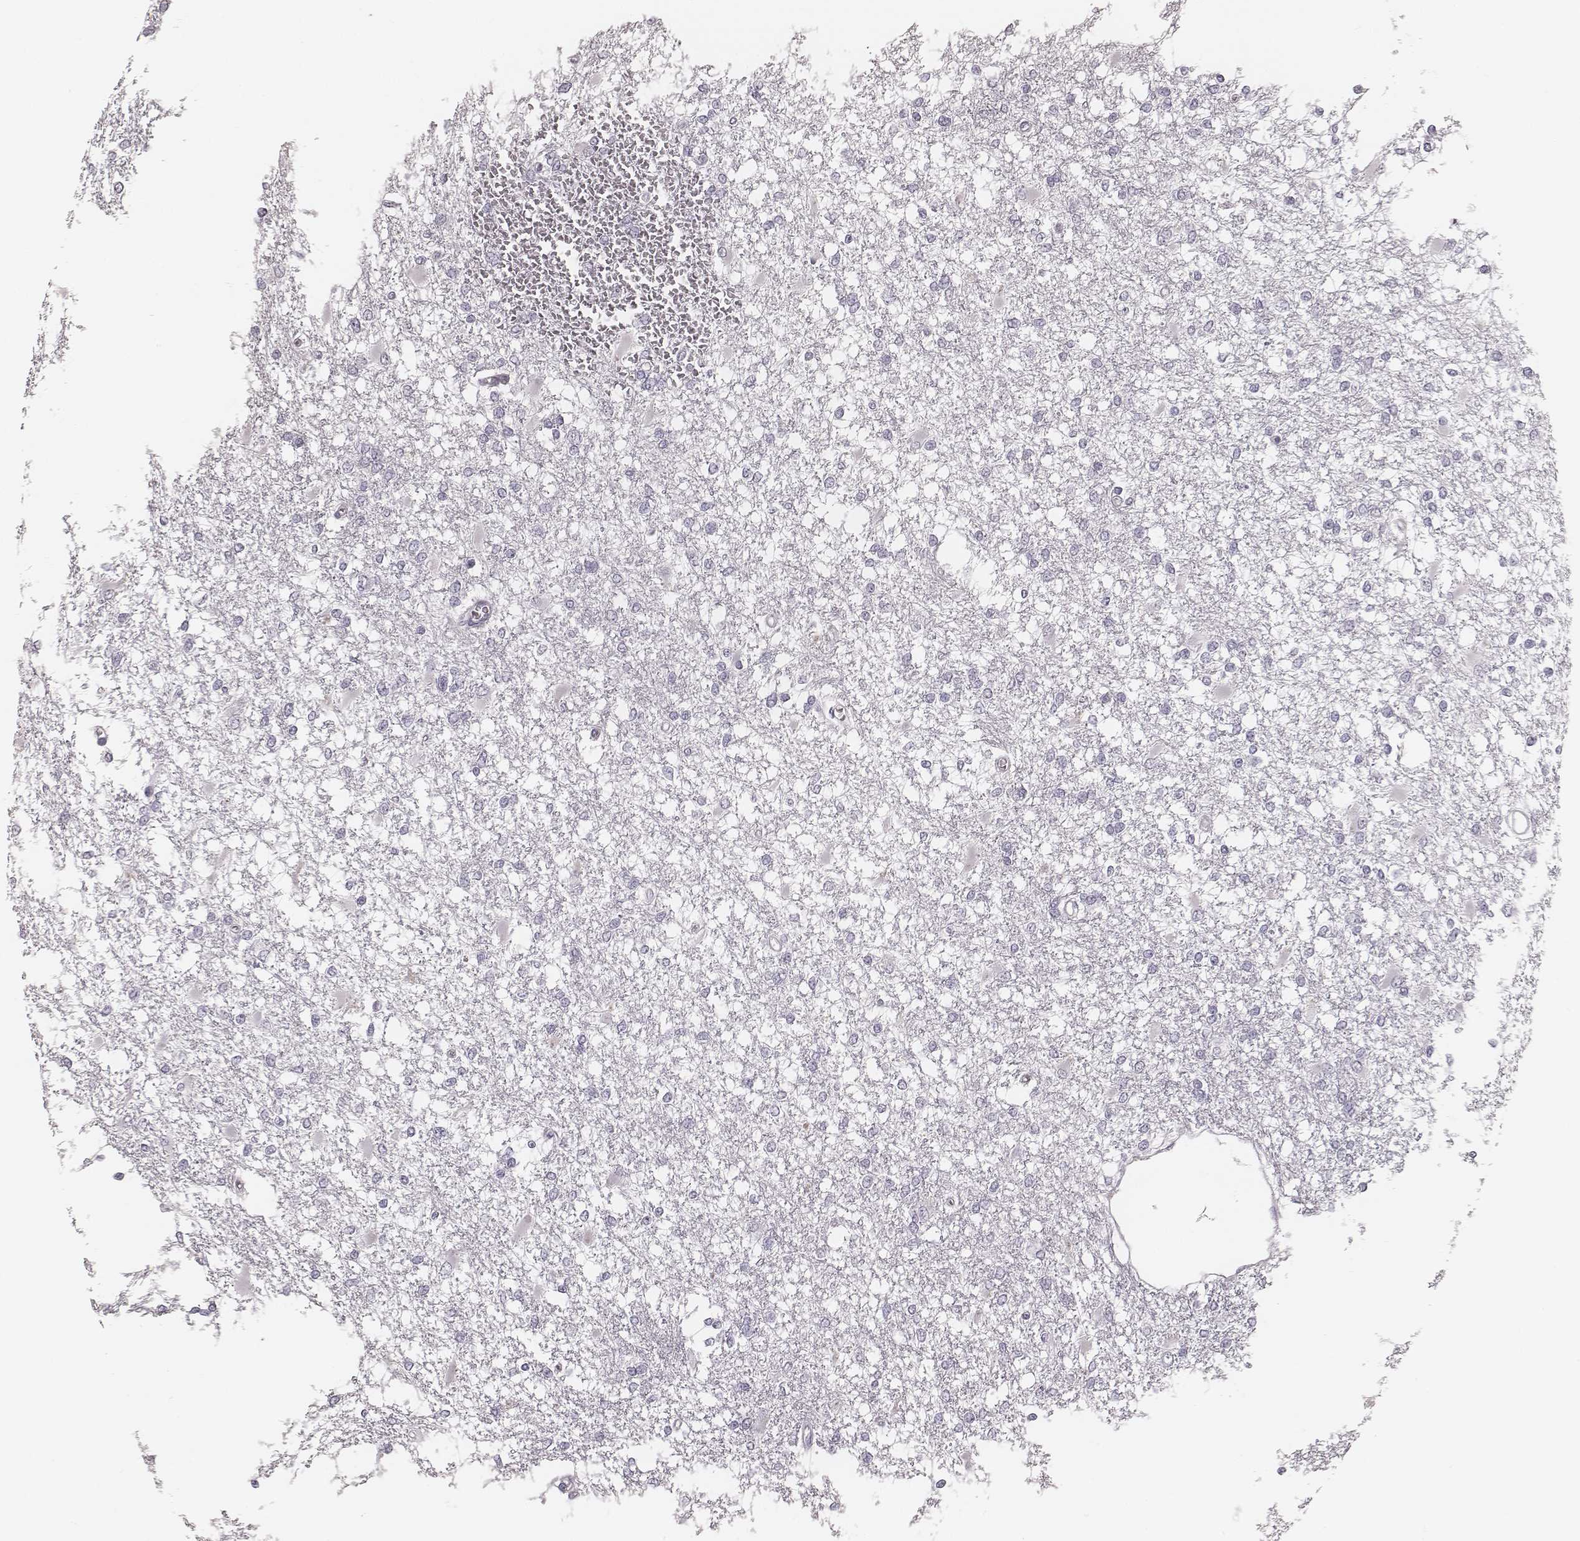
{"staining": {"intensity": "negative", "quantity": "none", "location": "none"}, "tissue": "glioma", "cell_type": "Tumor cells", "image_type": "cancer", "snomed": [{"axis": "morphology", "description": "Glioma, malignant, High grade"}, {"axis": "topography", "description": "Cerebral cortex"}], "caption": "Human malignant glioma (high-grade) stained for a protein using immunohistochemistry exhibits no staining in tumor cells.", "gene": "S100Z", "patient": {"sex": "male", "age": 79}}